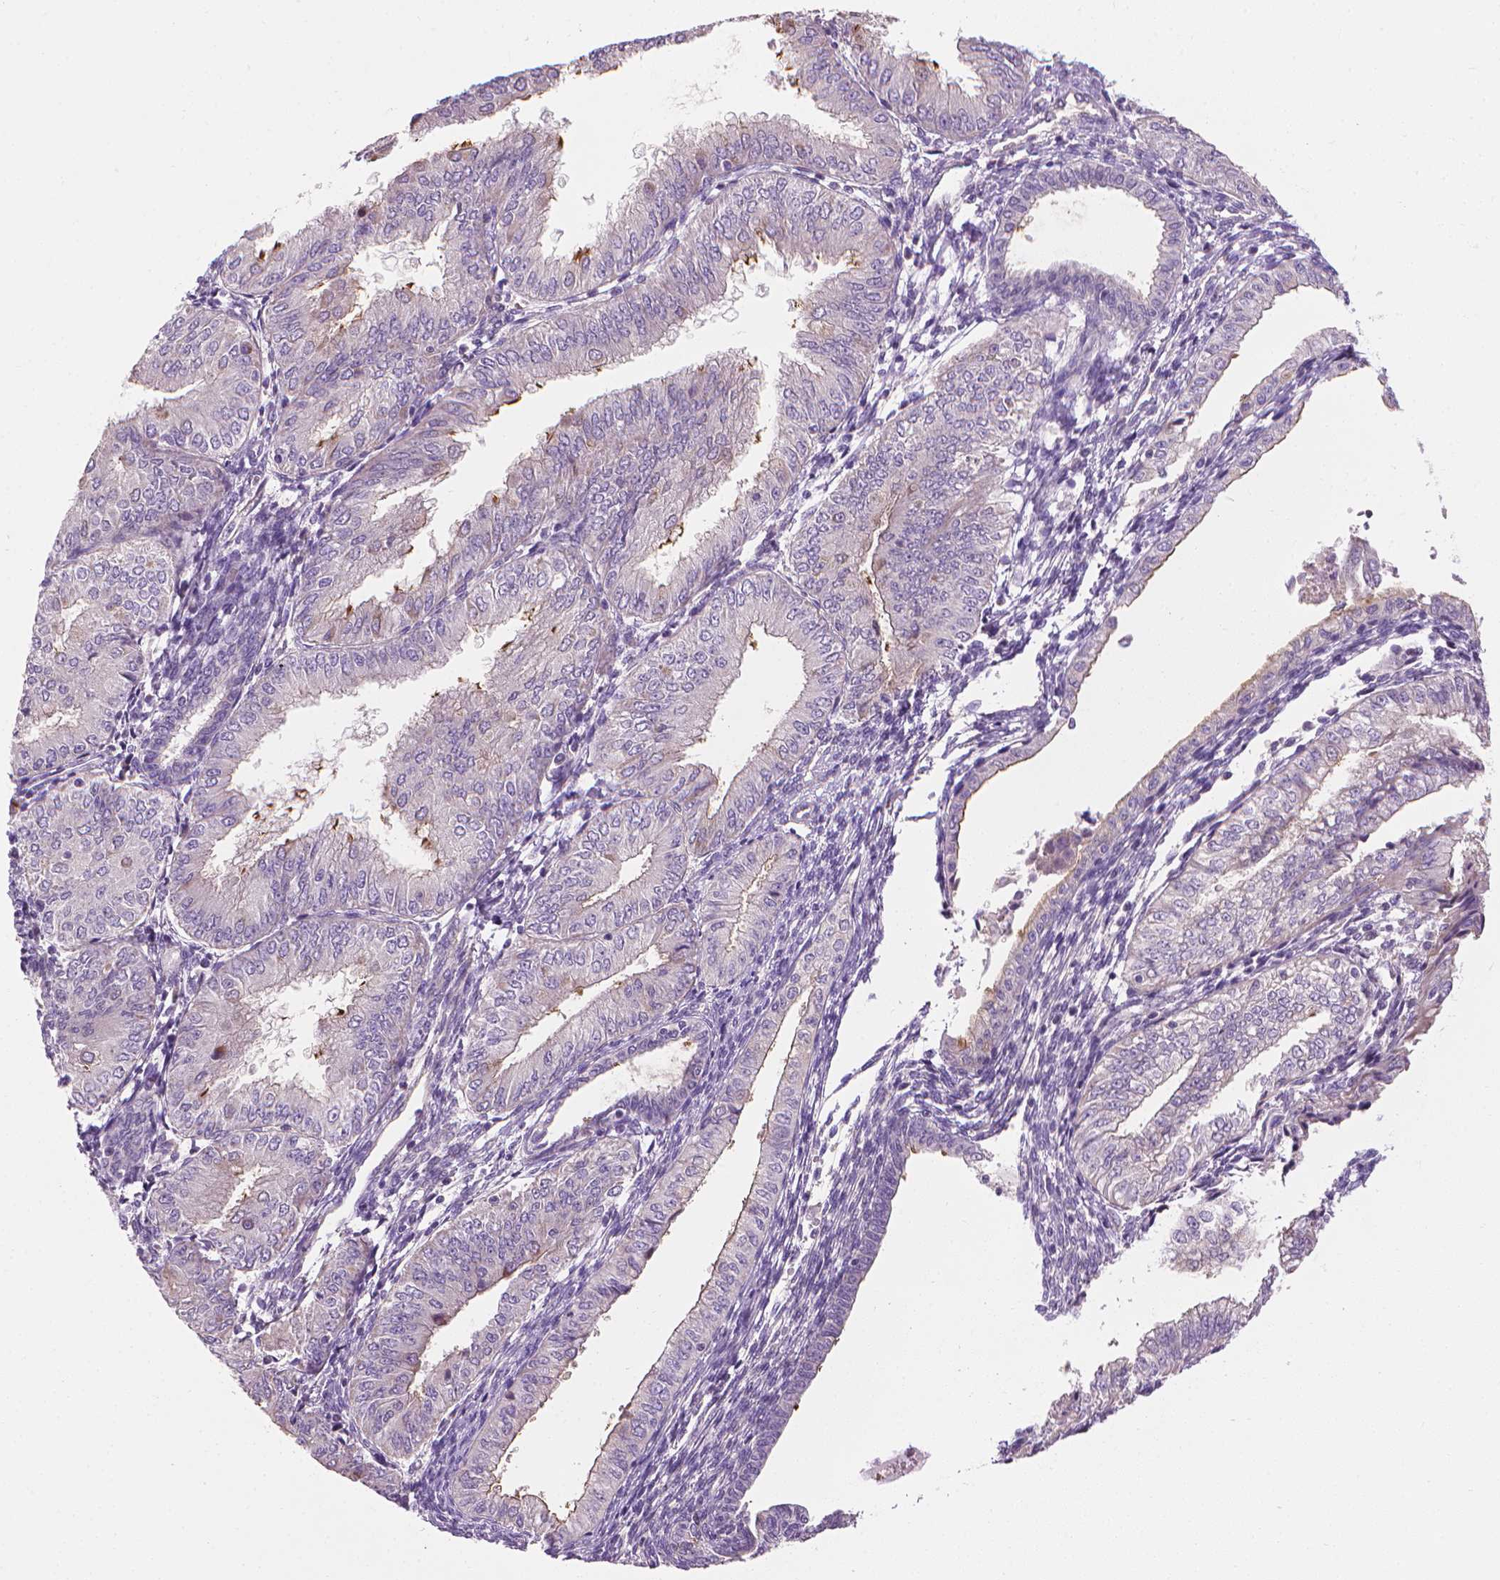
{"staining": {"intensity": "negative", "quantity": "none", "location": "none"}, "tissue": "endometrial cancer", "cell_type": "Tumor cells", "image_type": "cancer", "snomed": [{"axis": "morphology", "description": "Adenocarcinoma, NOS"}, {"axis": "topography", "description": "Endometrium"}], "caption": "Tumor cells show no significant expression in adenocarcinoma (endometrial). Brightfield microscopy of immunohistochemistry (IHC) stained with DAB (brown) and hematoxylin (blue), captured at high magnification.", "gene": "RIIAD1", "patient": {"sex": "female", "age": 53}}